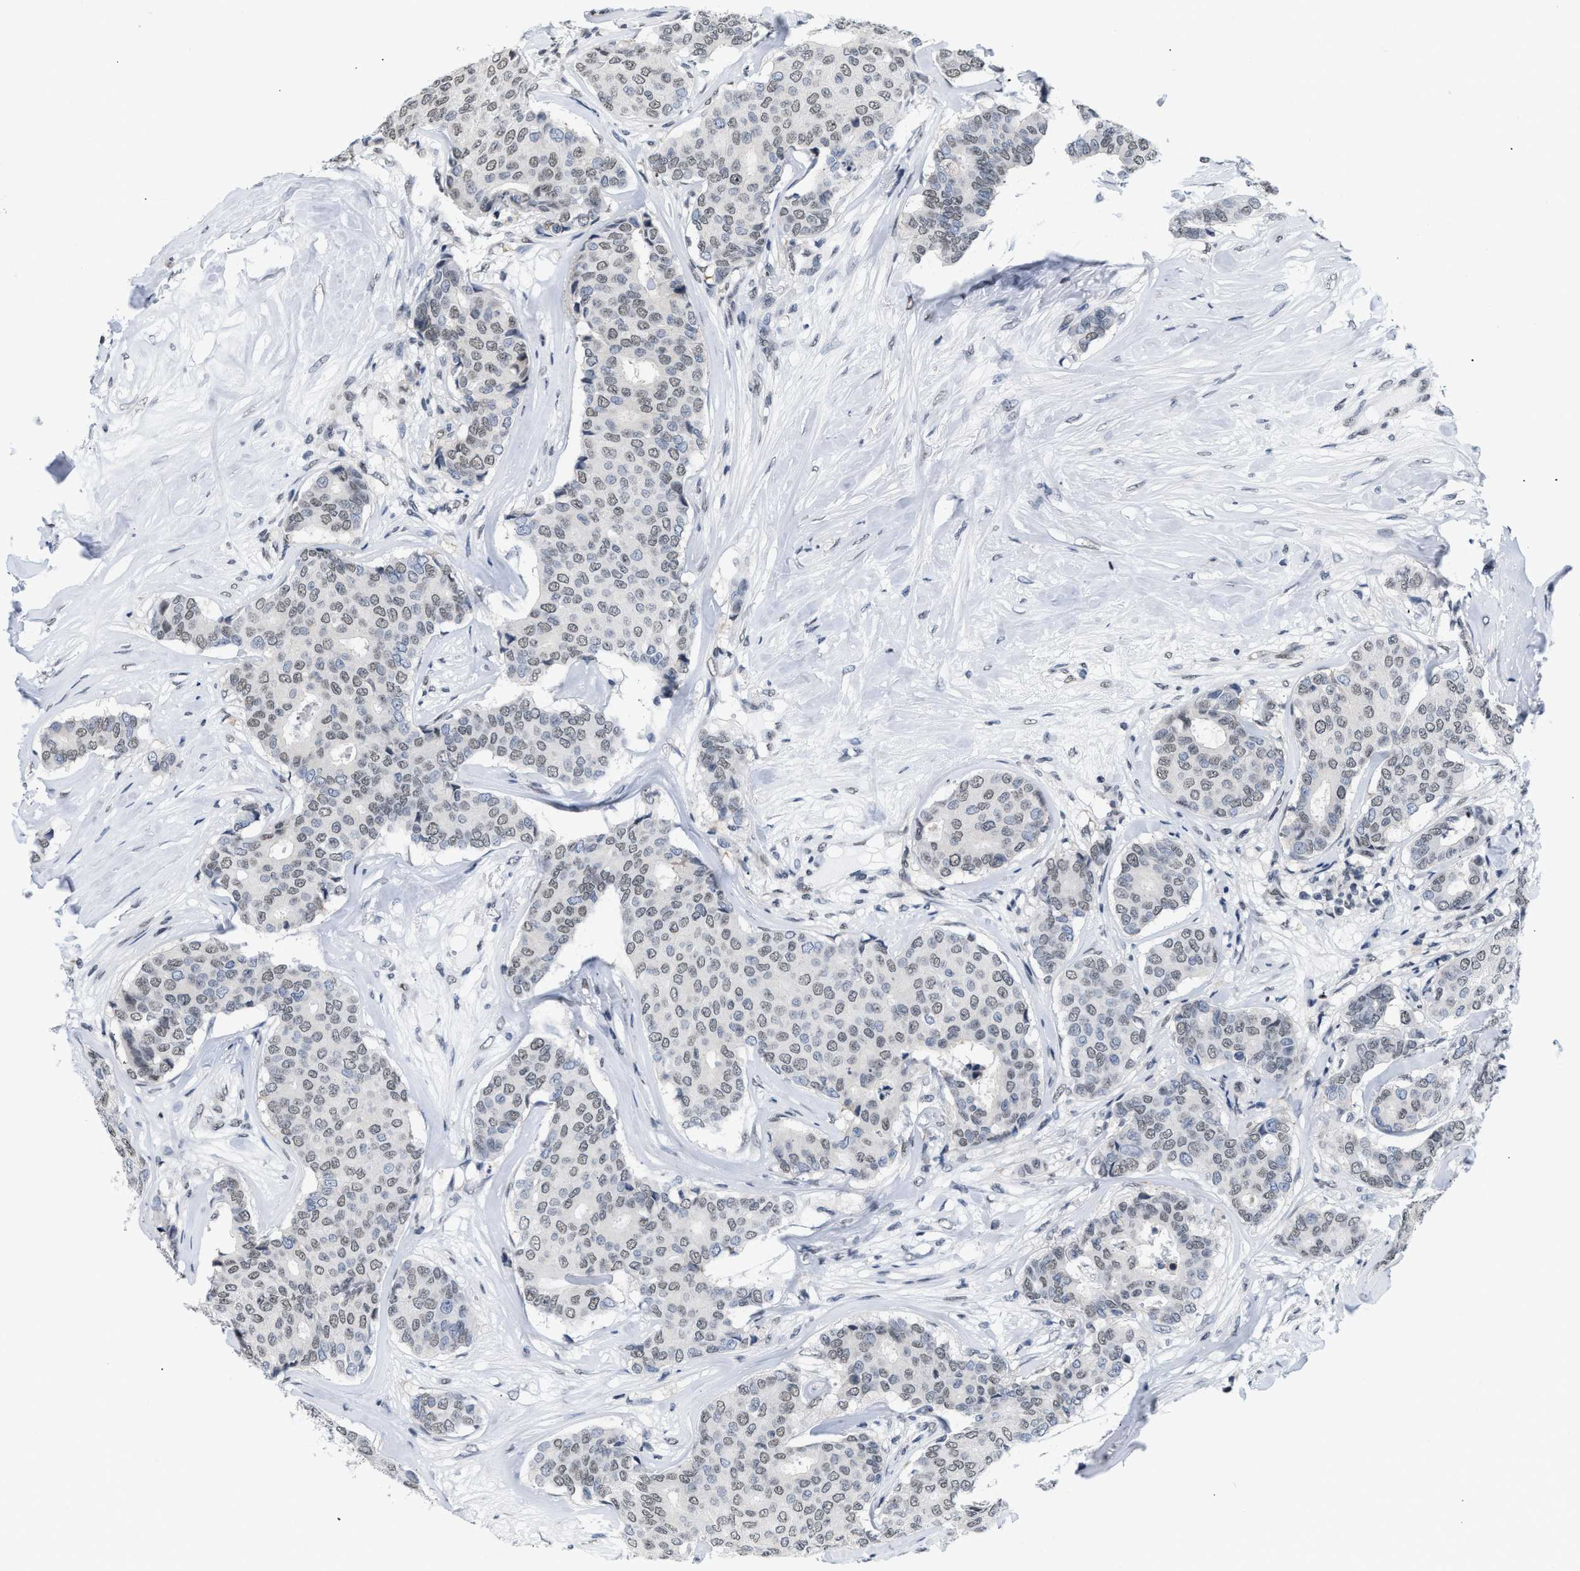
{"staining": {"intensity": "weak", "quantity": "25%-75%", "location": "nuclear"}, "tissue": "breast cancer", "cell_type": "Tumor cells", "image_type": "cancer", "snomed": [{"axis": "morphology", "description": "Duct carcinoma"}, {"axis": "topography", "description": "Breast"}], "caption": "Breast invasive ductal carcinoma tissue exhibits weak nuclear expression in approximately 25%-75% of tumor cells Immunohistochemistry (ihc) stains the protein in brown and the nuclei are stained blue.", "gene": "RAF1", "patient": {"sex": "female", "age": 75}}